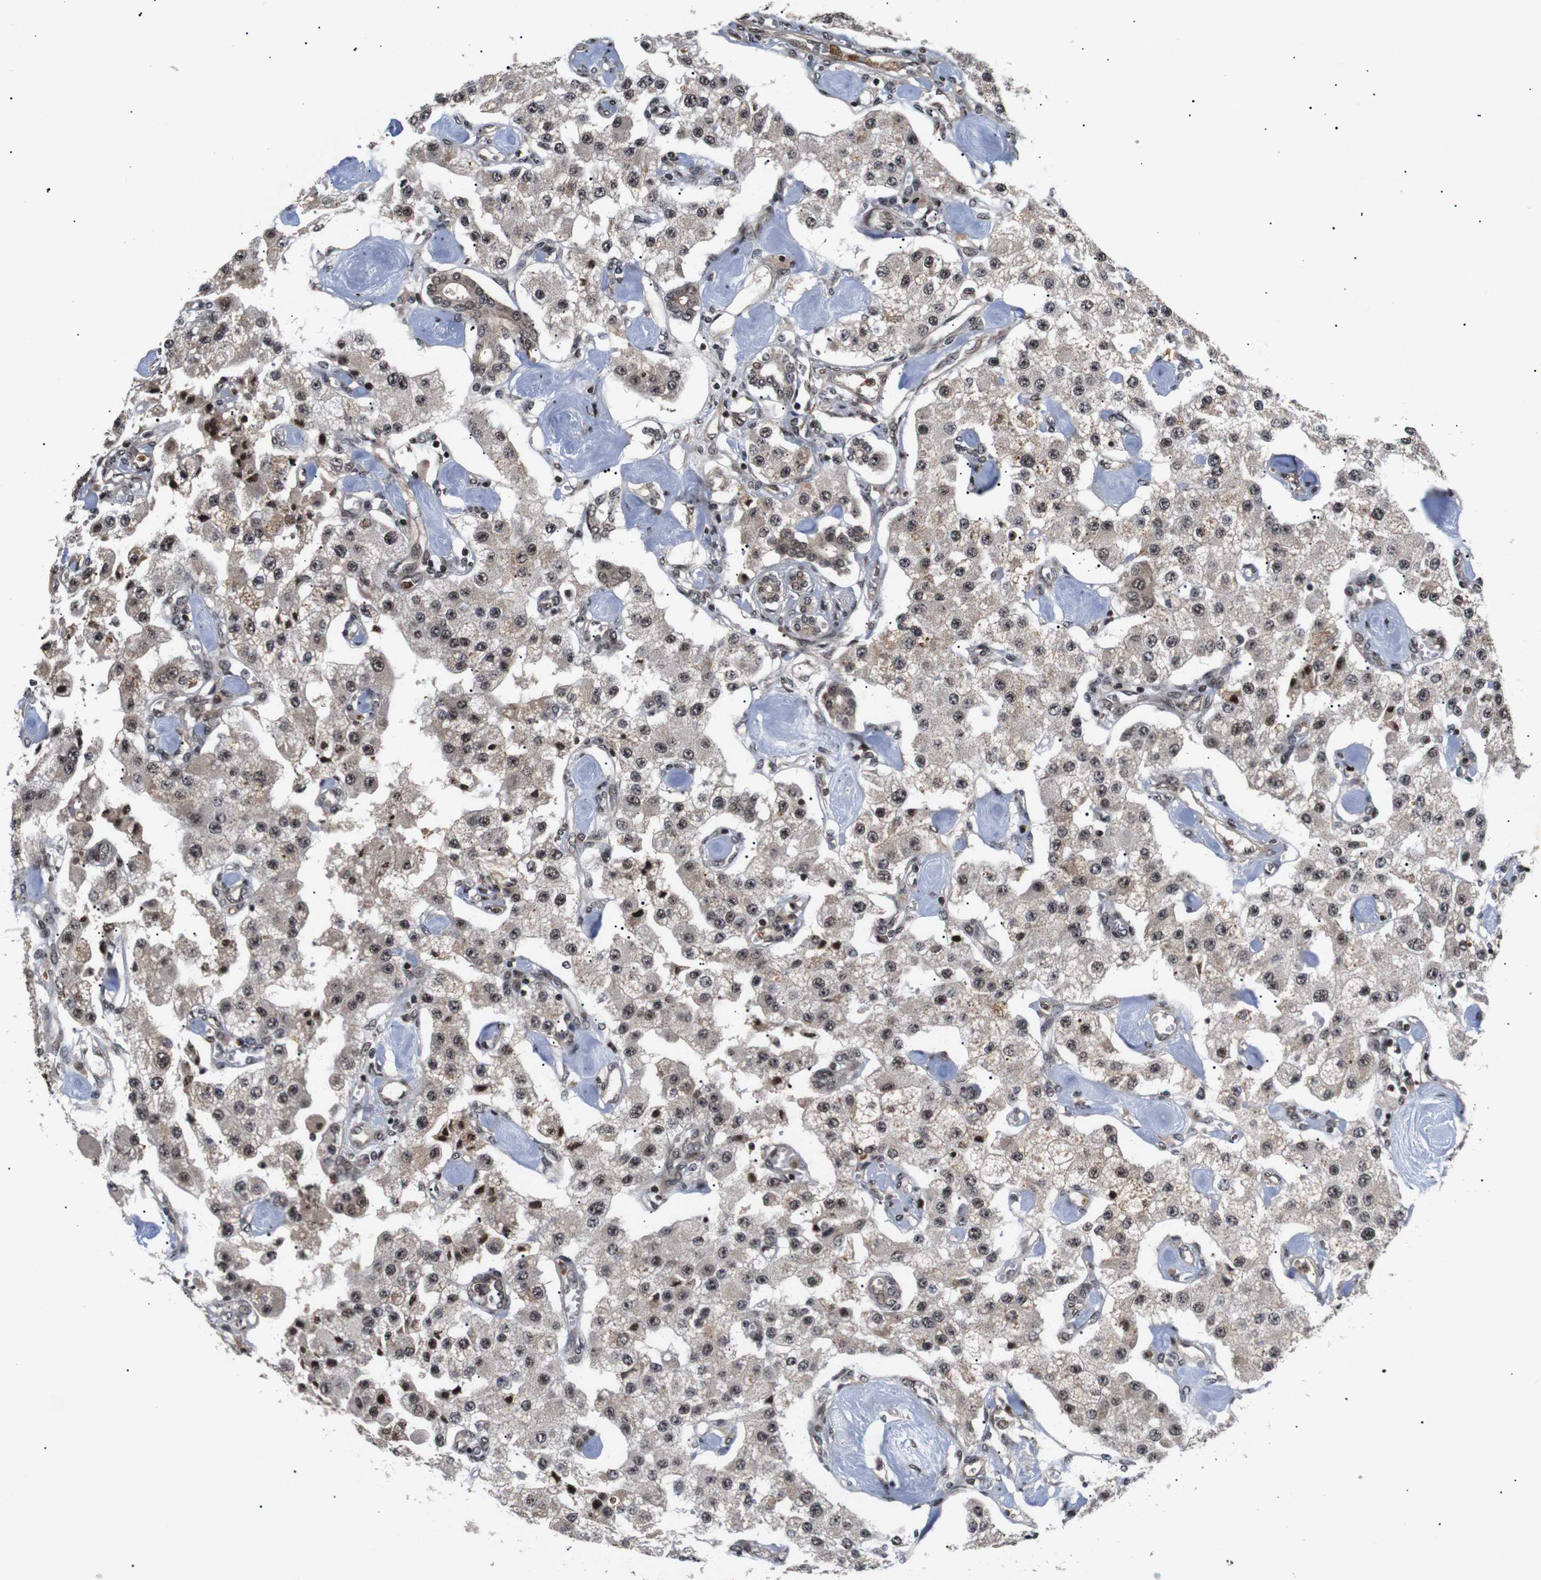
{"staining": {"intensity": "moderate", "quantity": ">75%", "location": "cytoplasmic/membranous,nuclear"}, "tissue": "carcinoid", "cell_type": "Tumor cells", "image_type": "cancer", "snomed": [{"axis": "morphology", "description": "Carcinoid, malignant, NOS"}, {"axis": "topography", "description": "Pancreas"}], "caption": "Immunohistochemical staining of malignant carcinoid demonstrates medium levels of moderate cytoplasmic/membranous and nuclear protein expression in about >75% of tumor cells.", "gene": "KIF23", "patient": {"sex": "male", "age": 41}}